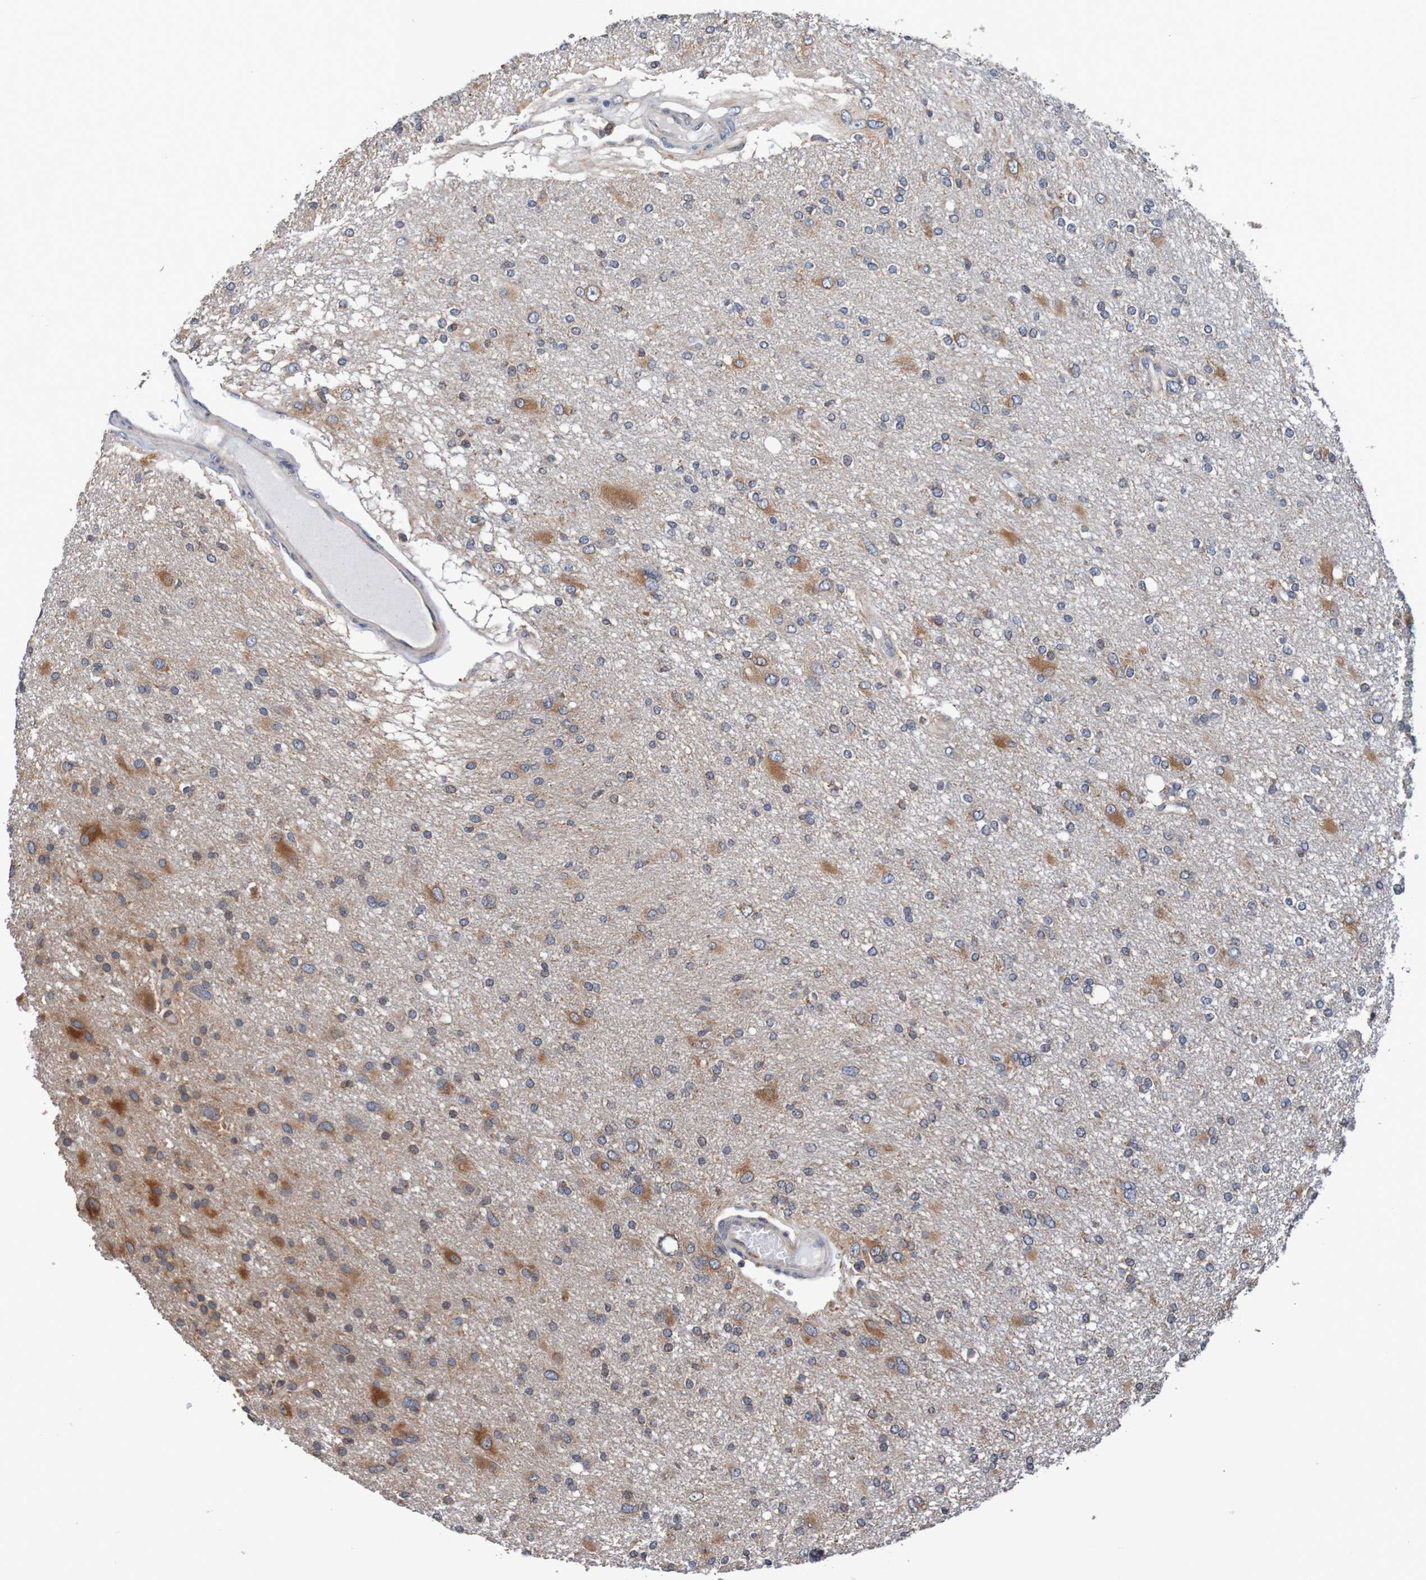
{"staining": {"intensity": "moderate", "quantity": ">75%", "location": "cytoplasmic/membranous"}, "tissue": "glioma", "cell_type": "Tumor cells", "image_type": "cancer", "snomed": [{"axis": "morphology", "description": "Glioma, malignant, High grade"}, {"axis": "topography", "description": "Brain"}], "caption": "A high-resolution micrograph shows IHC staining of malignant glioma (high-grade), which demonstrates moderate cytoplasmic/membranous expression in approximately >75% of tumor cells.", "gene": "FIBP", "patient": {"sex": "female", "age": 59}}